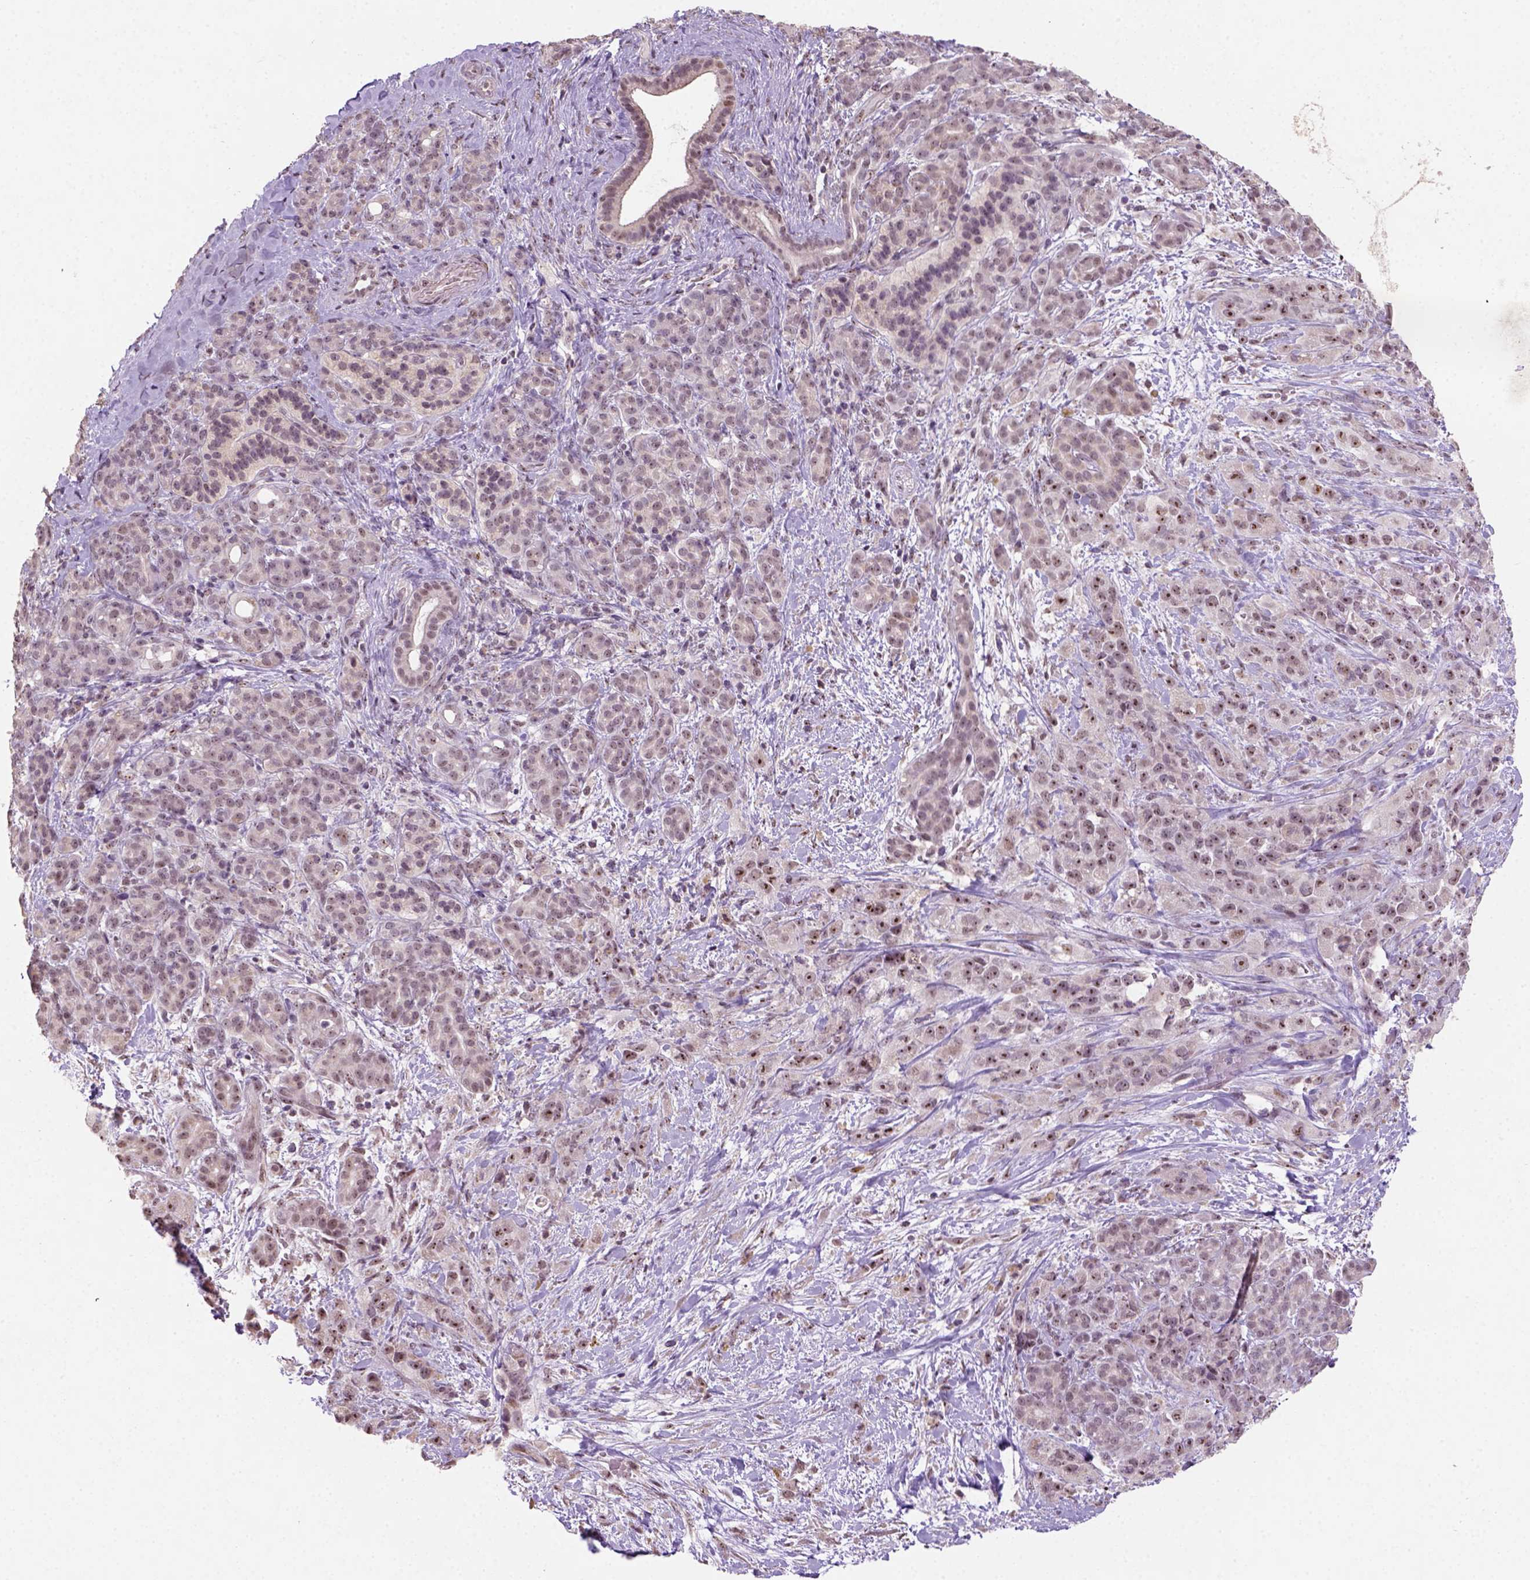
{"staining": {"intensity": "strong", "quantity": "25%-75%", "location": "nuclear"}, "tissue": "pancreatic cancer", "cell_type": "Tumor cells", "image_type": "cancer", "snomed": [{"axis": "morphology", "description": "Adenocarcinoma, NOS"}, {"axis": "topography", "description": "Pancreas"}], "caption": "Protein expression analysis of pancreatic cancer displays strong nuclear expression in about 25%-75% of tumor cells. Immunohistochemistry (ihc) stains the protein of interest in brown and the nuclei are stained blue.", "gene": "DDX50", "patient": {"sex": "male", "age": 44}}